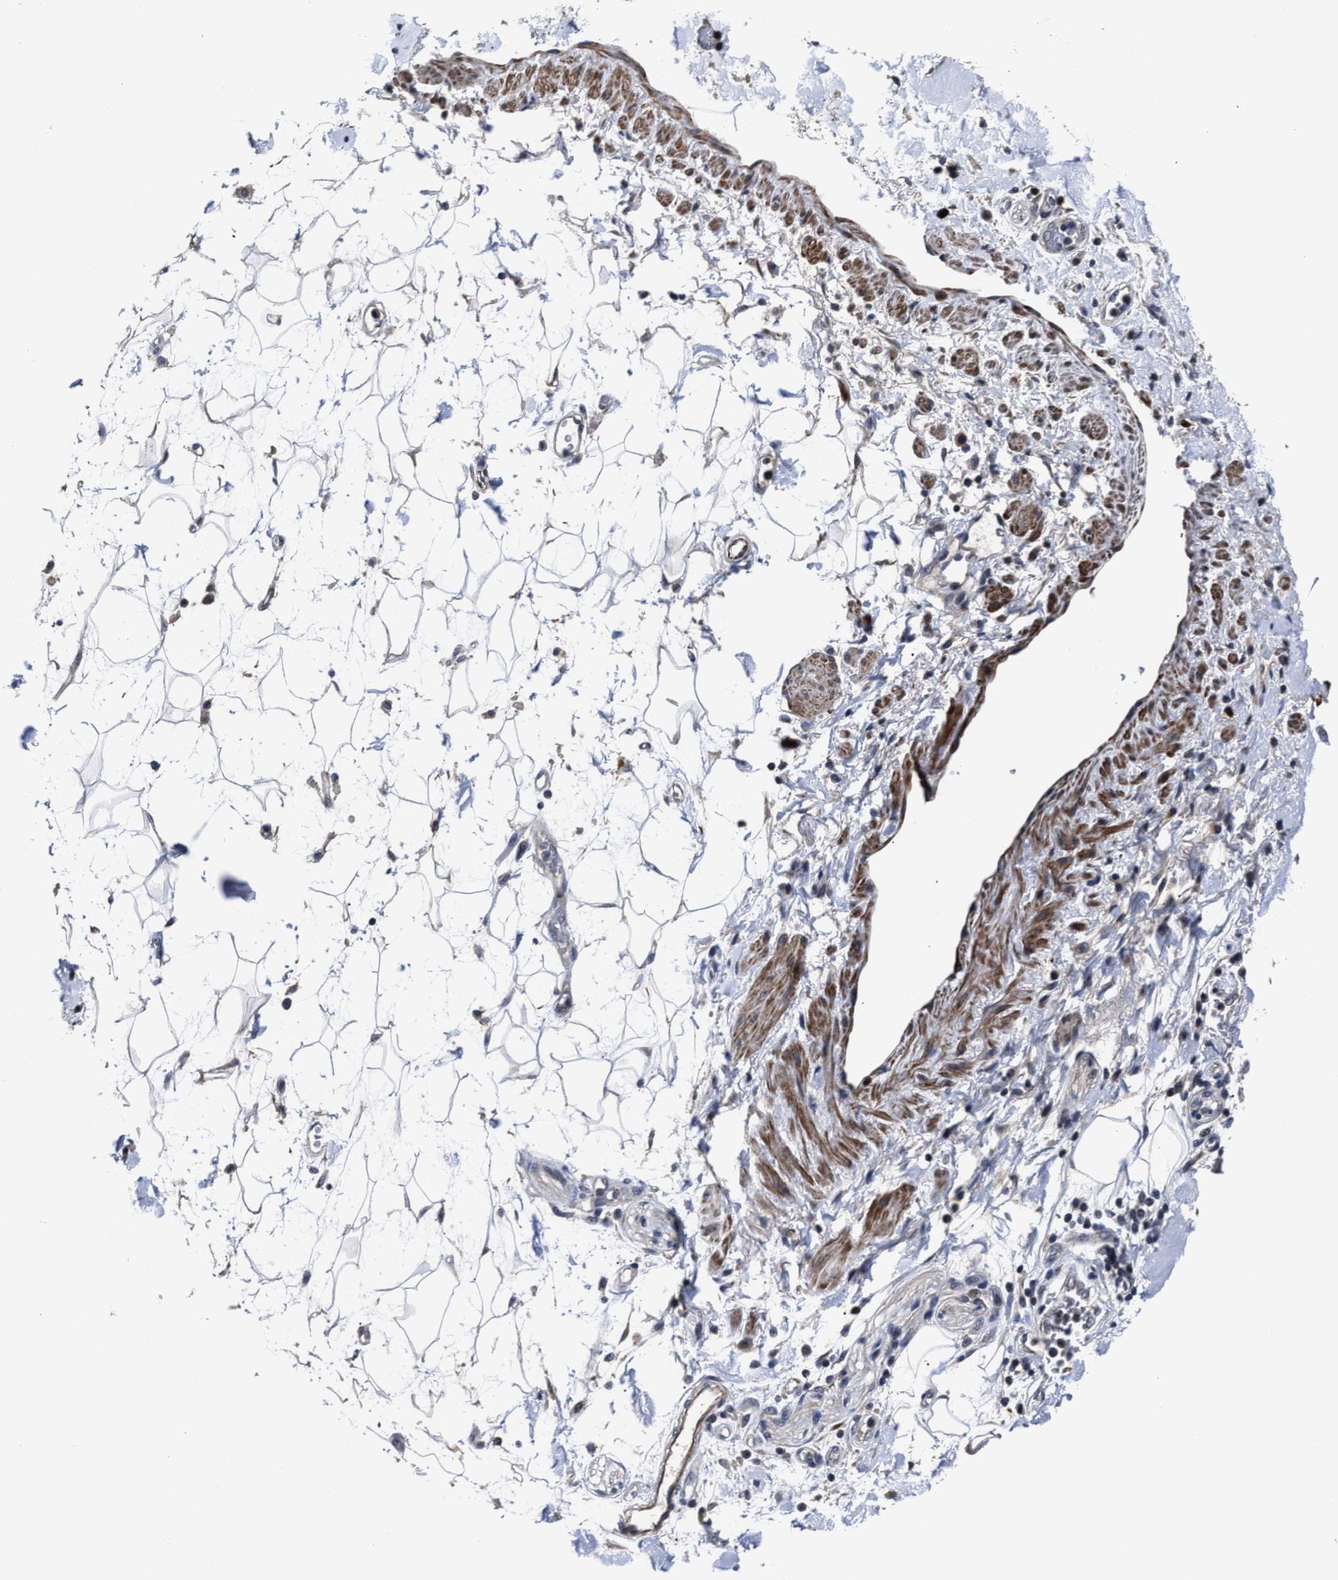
{"staining": {"intensity": "negative", "quantity": "none", "location": "none"}, "tissue": "adipose tissue", "cell_type": "Adipocytes", "image_type": "normal", "snomed": [{"axis": "morphology", "description": "Normal tissue, NOS"}, {"axis": "morphology", "description": "Adenocarcinoma, NOS"}, {"axis": "topography", "description": "Duodenum"}, {"axis": "topography", "description": "Peripheral nerve tissue"}], "caption": "This is an immunohistochemistry histopathology image of normal human adipose tissue. There is no expression in adipocytes.", "gene": "RSBN1L", "patient": {"sex": "female", "age": 60}}